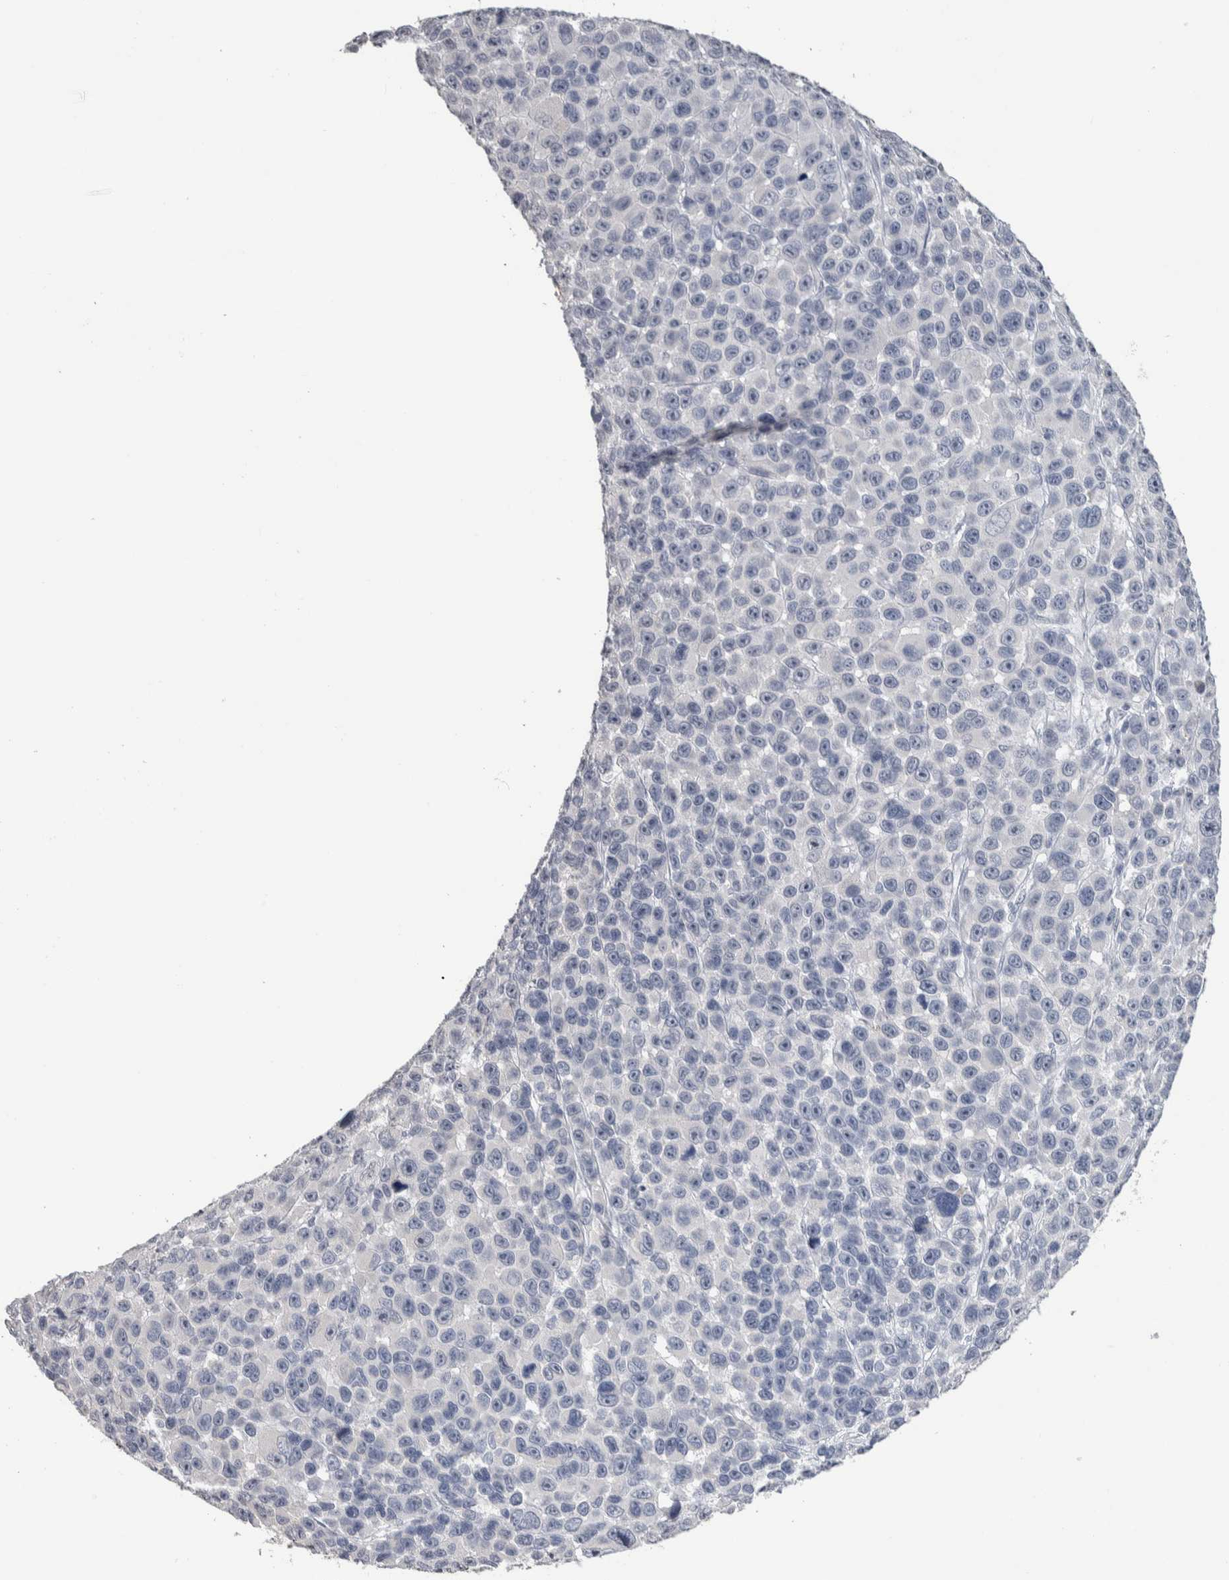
{"staining": {"intensity": "negative", "quantity": "none", "location": "none"}, "tissue": "melanoma", "cell_type": "Tumor cells", "image_type": "cancer", "snomed": [{"axis": "morphology", "description": "Malignant melanoma, NOS"}, {"axis": "topography", "description": "Skin"}], "caption": "The histopathology image exhibits no staining of tumor cells in malignant melanoma. (Brightfield microscopy of DAB IHC at high magnification).", "gene": "TMEM102", "patient": {"sex": "male", "age": 53}}